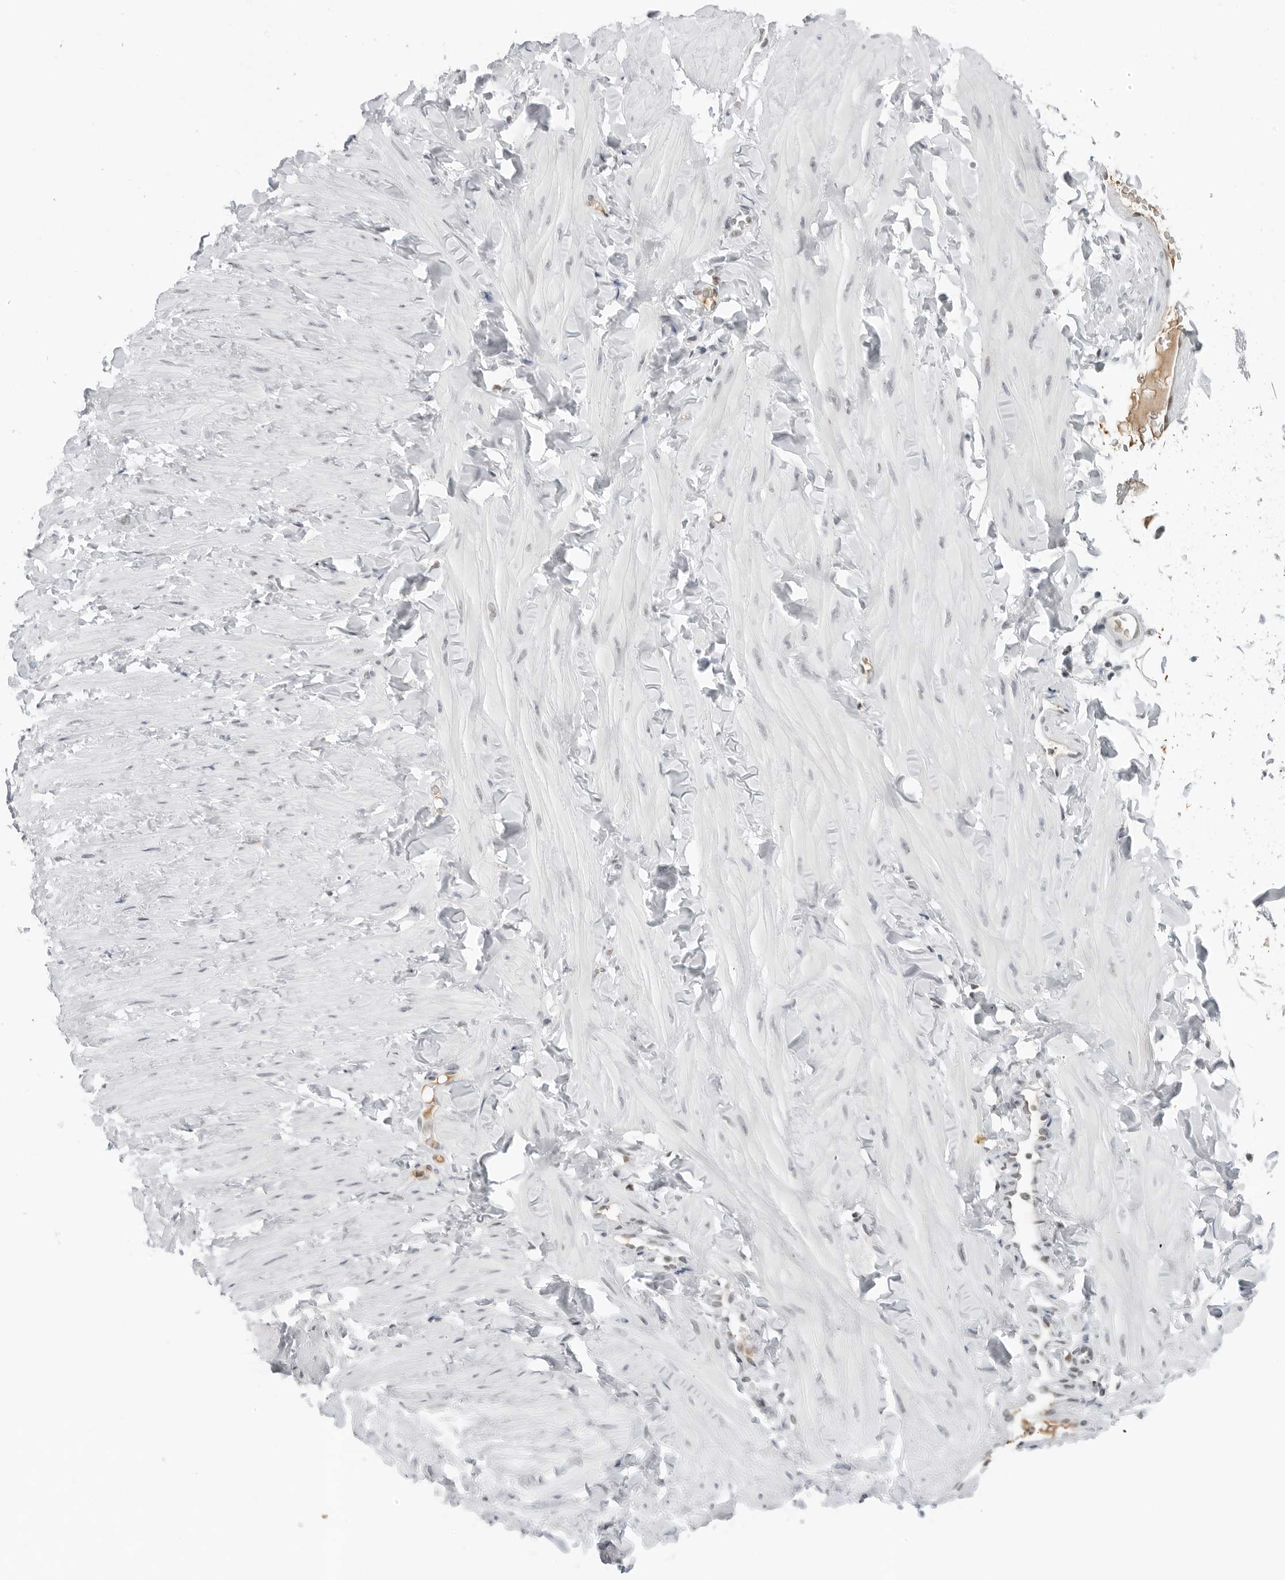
{"staining": {"intensity": "weak", "quantity": "25%-75%", "location": "nuclear"}, "tissue": "adipose tissue", "cell_type": "Adipocytes", "image_type": "normal", "snomed": [{"axis": "morphology", "description": "Normal tissue, NOS"}, {"axis": "topography", "description": "Adipose tissue"}, {"axis": "topography", "description": "Vascular tissue"}, {"axis": "topography", "description": "Peripheral nerve tissue"}], "caption": "Unremarkable adipose tissue demonstrates weak nuclear staining in approximately 25%-75% of adipocytes, visualized by immunohistochemistry.", "gene": "WRAP53", "patient": {"sex": "male", "age": 25}}